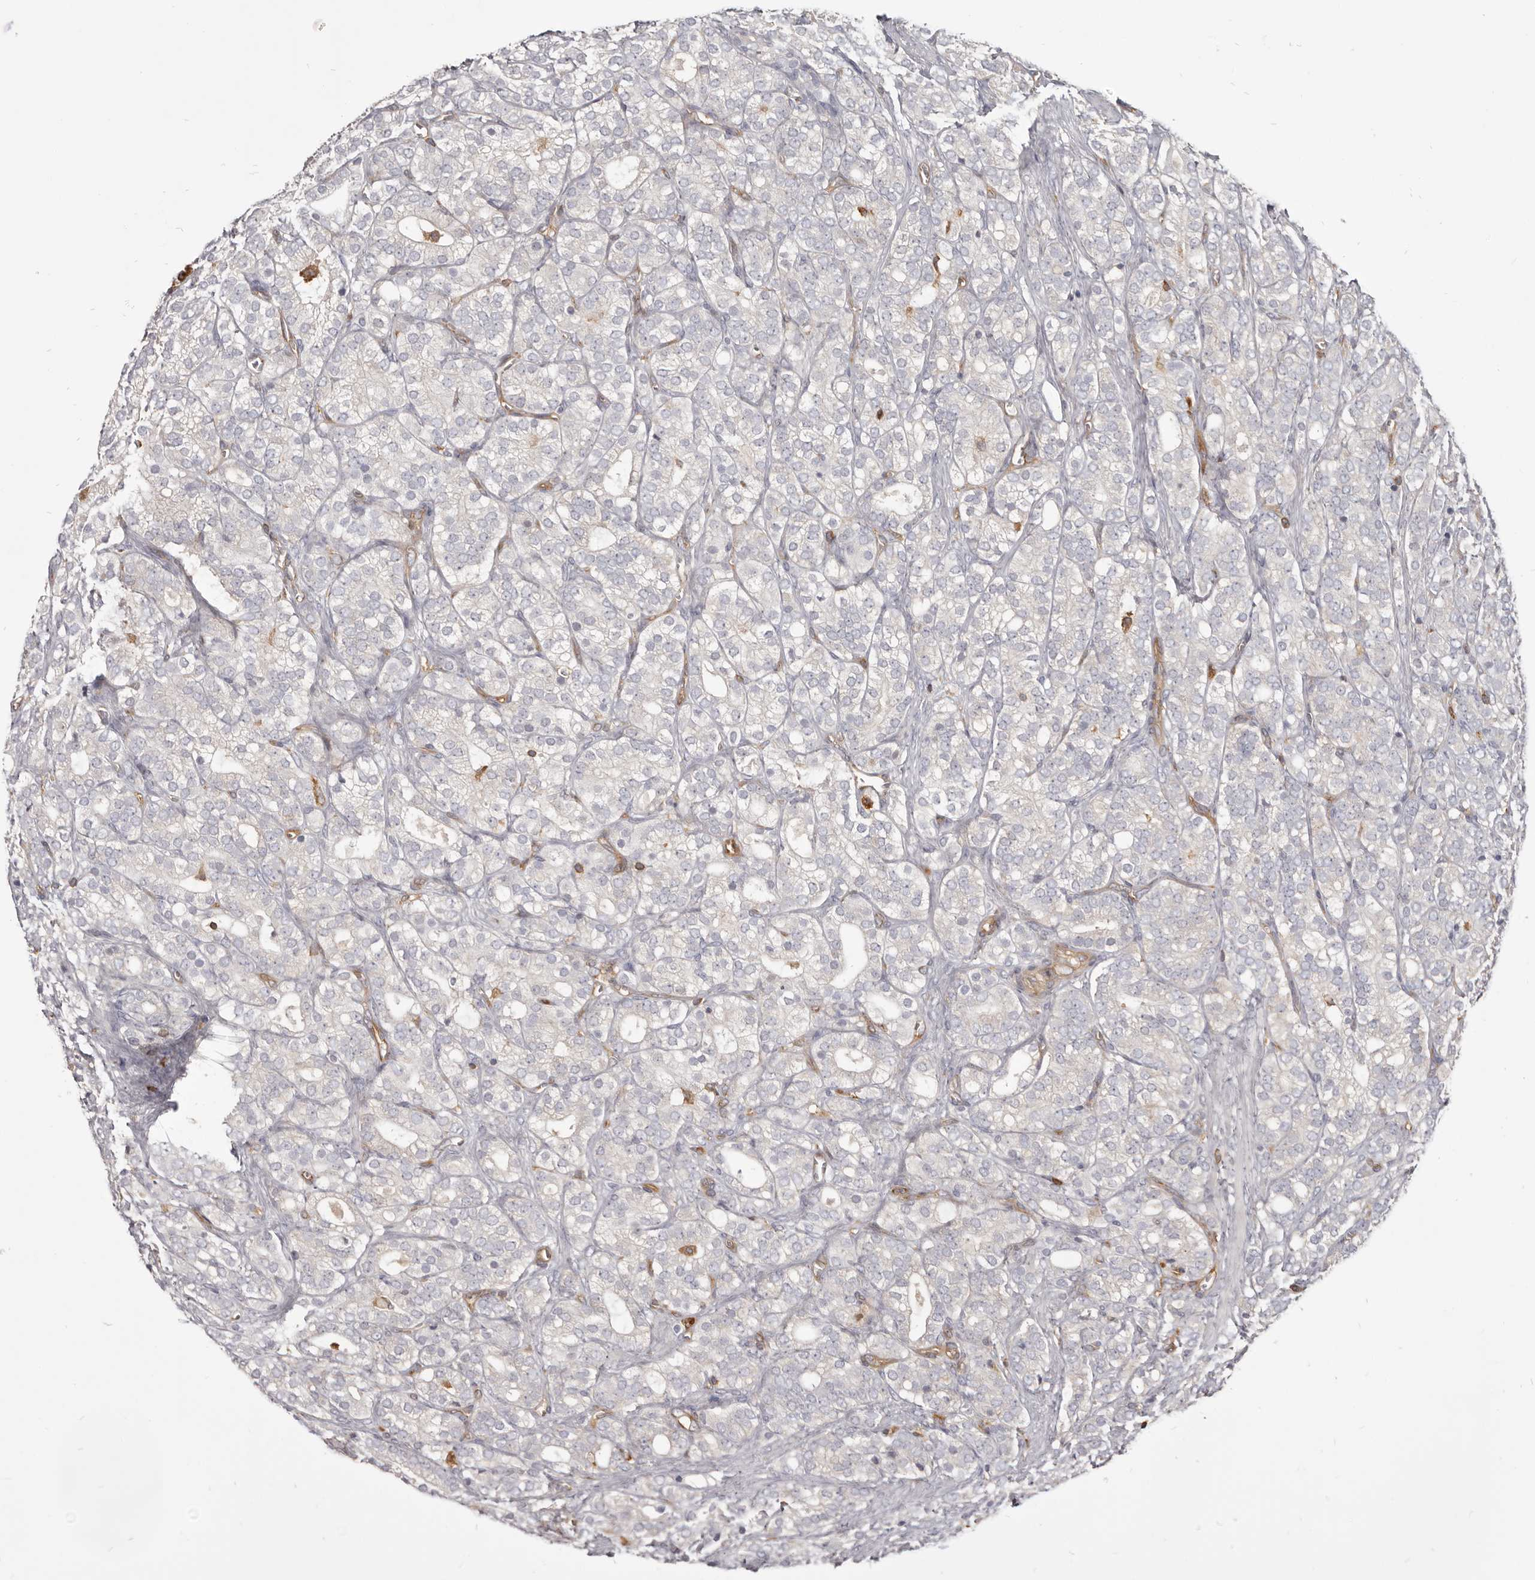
{"staining": {"intensity": "negative", "quantity": "none", "location": "none"}, "tissue": "prostate cancer", "cell_type": "Tumor cells", "image_type": "cancer", "snomed": [{"axis": "morphology", "description": "Adenocarcinoma, High grade"}, {"axis": "topography", "description": "Prostate"}], "caption": "Tumor cells show no significant positivity in prostate cancer (high-grade adenocarcinoma).", "gene": "CBL", "patient": {"sex": "male", "age": 57}}